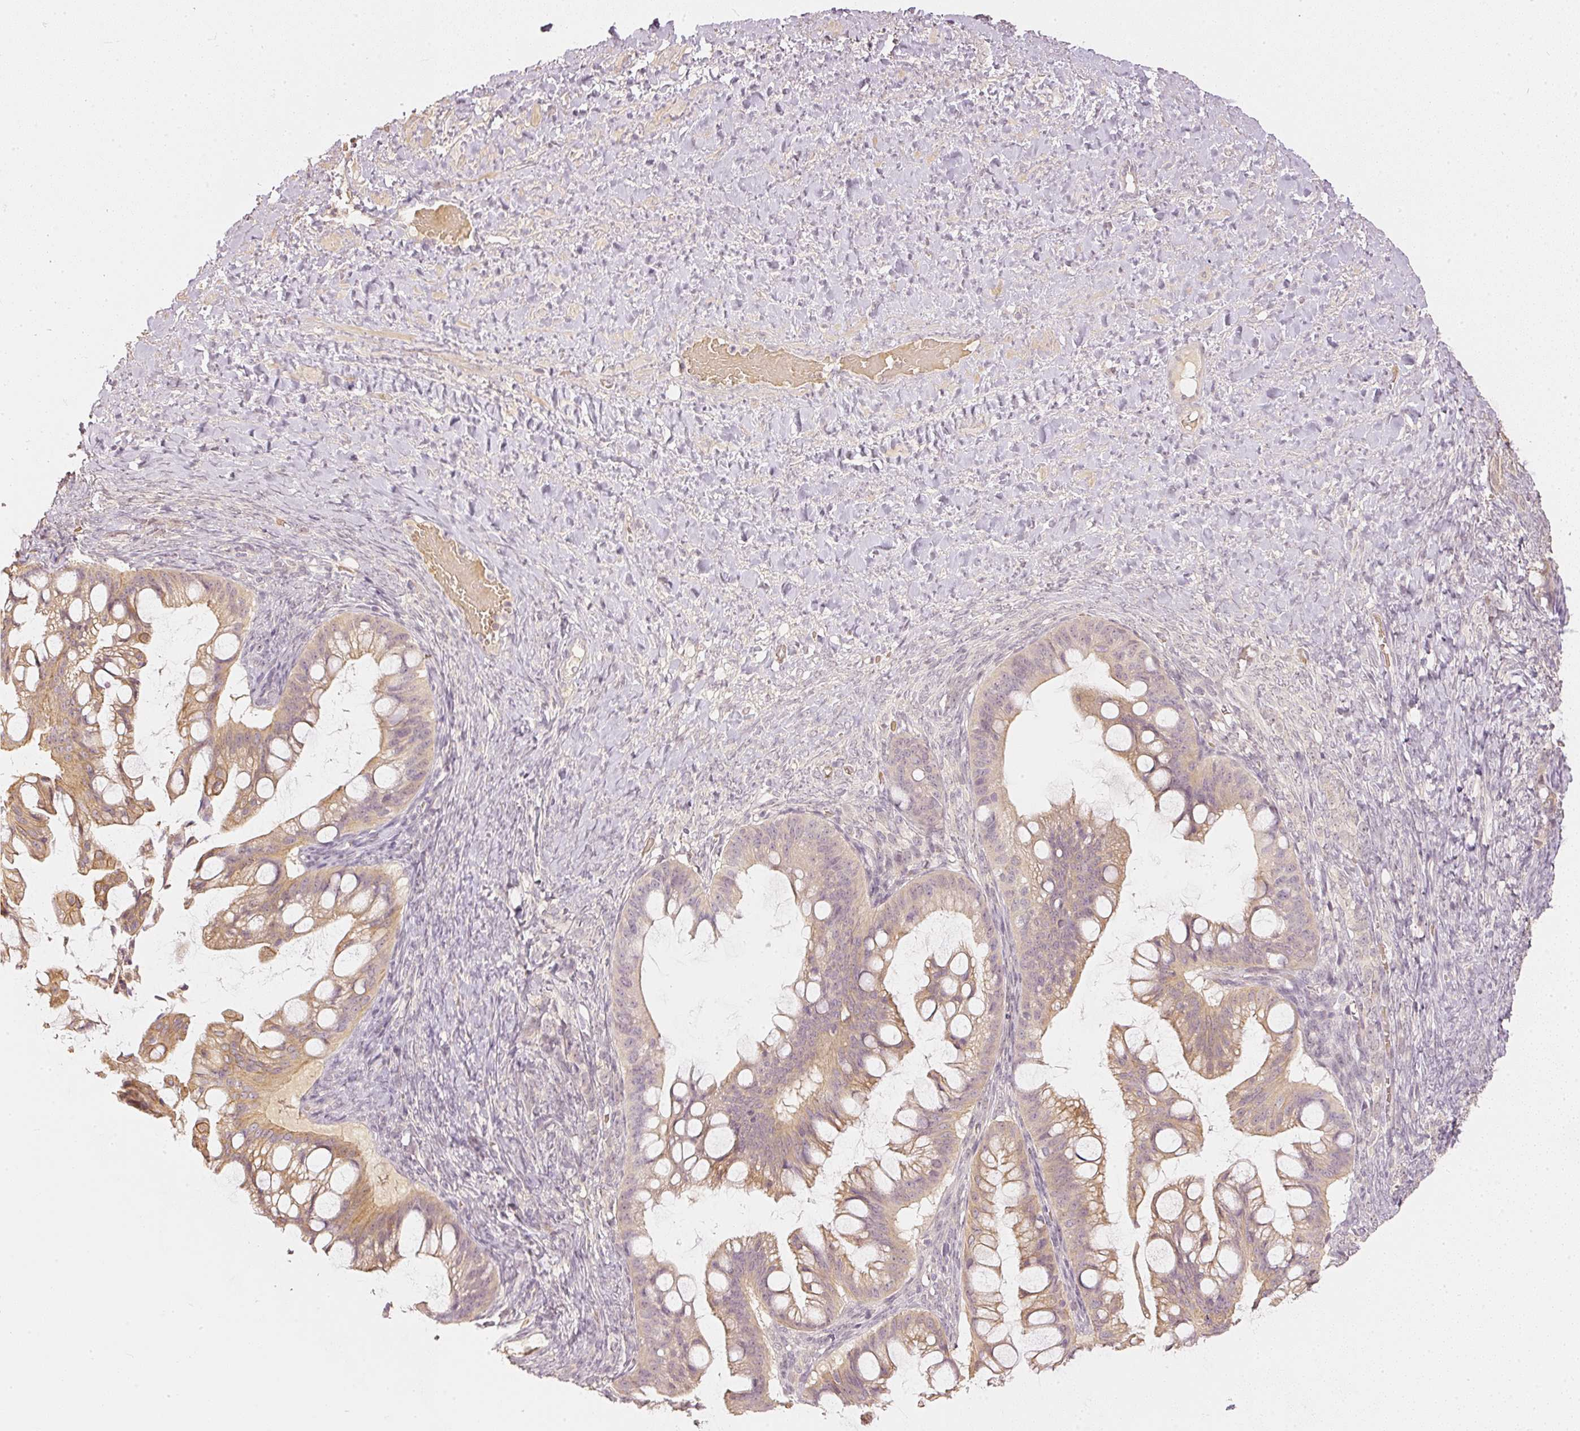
{"staining": {"intensity": "moderate", "quantity": "25%-75%", "location": "cytoplasmic/membranous"}, "tissue": "ovarian cancer", "cell_type": "Tumor cells", "image_type": "cancer", "snomed": [{"axis": "morphology", "description": "Cystadenocarcinoma, mucinous, NOS"}, {"axis": "topography", "description": "Ovary"}], "caption": "A micrograph of human mucinous cystadenocarcinoma (ovarian) stained for a protein reveals moderate cytoplasmic/membranous brown staining in tumor cells.", "gene": "GZMA", "patient": {"sex": "female", "age": 73}}